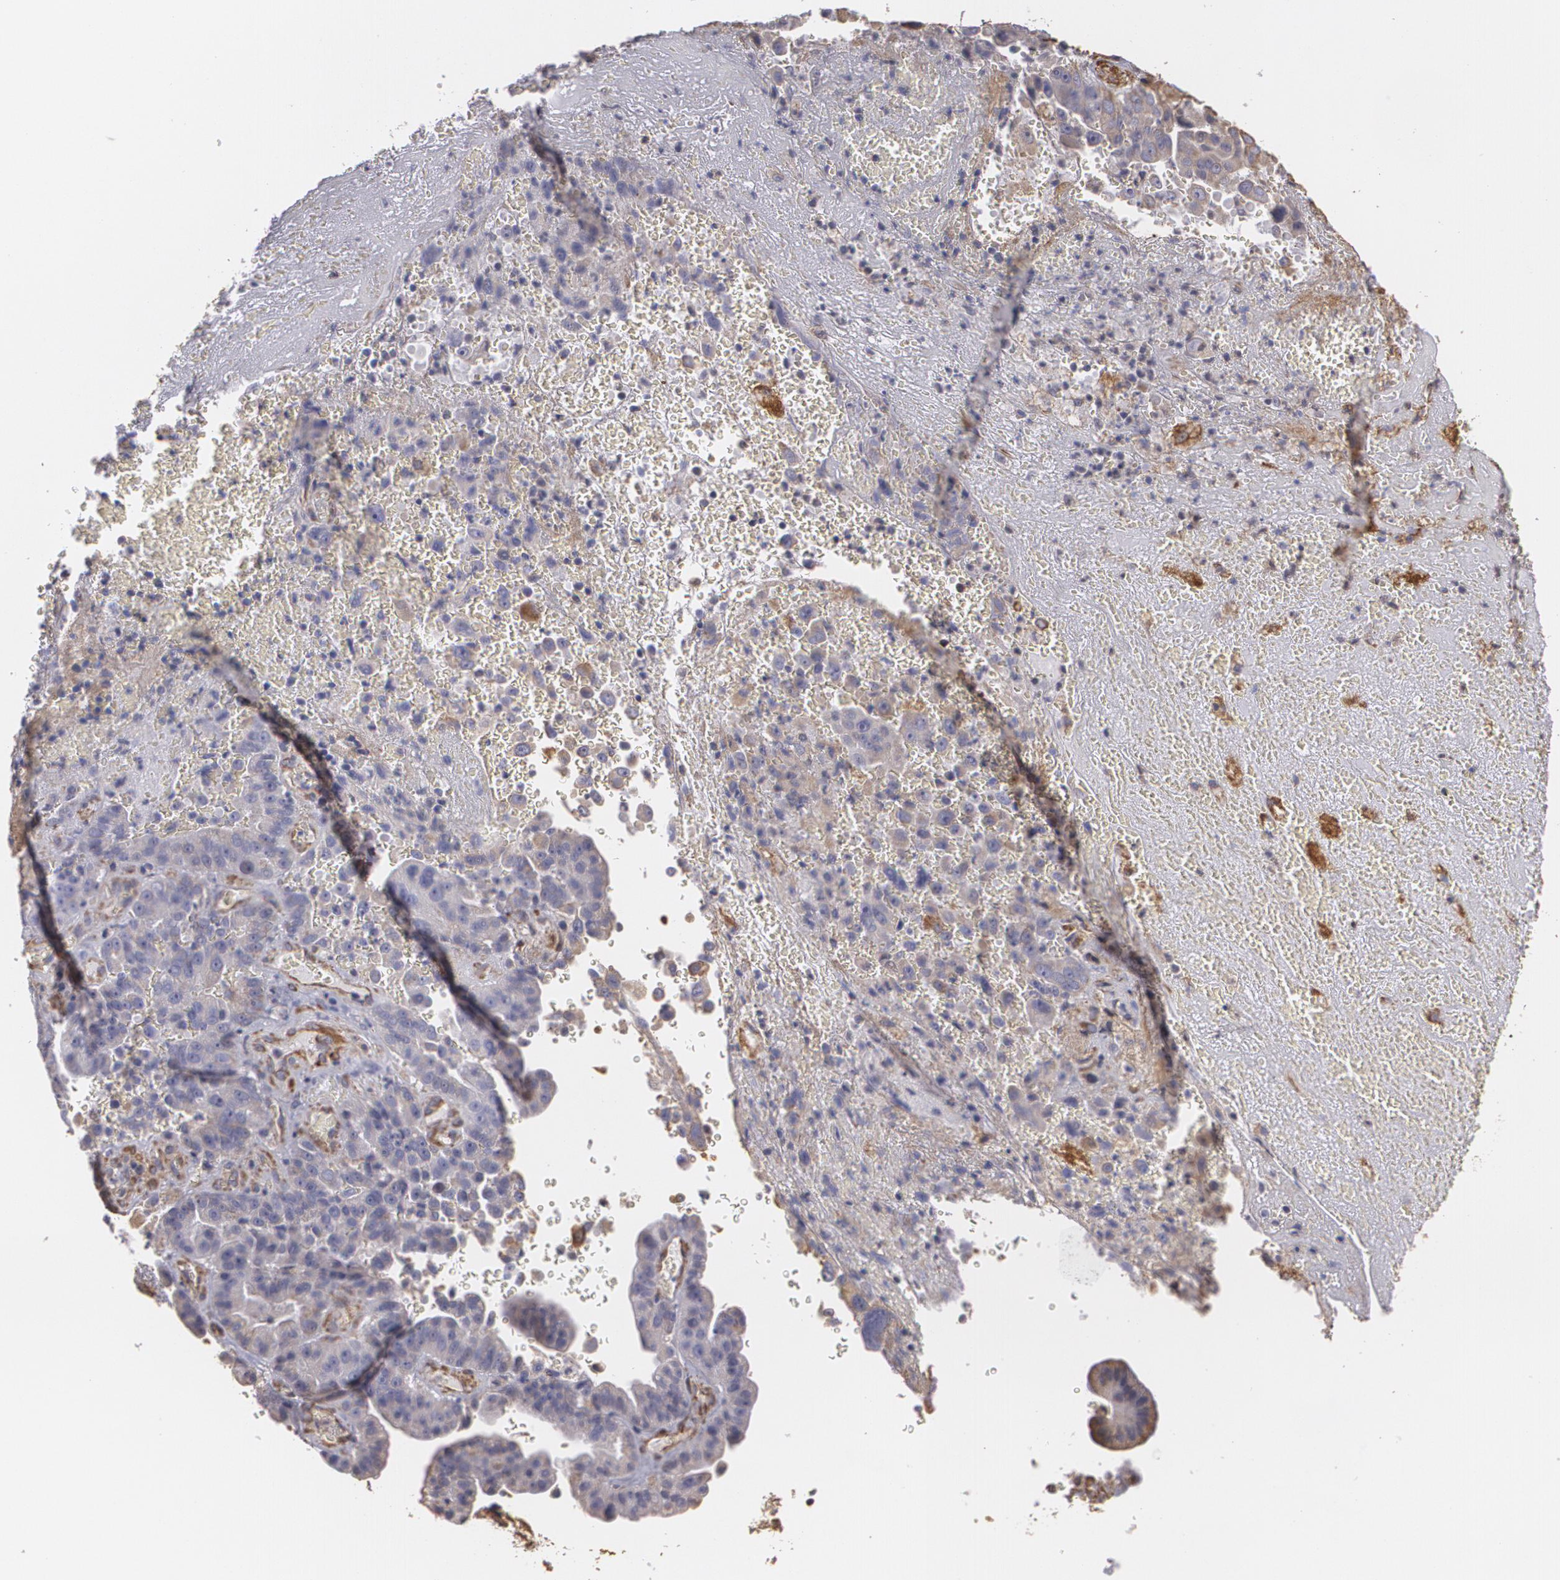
{"staining": {"intensity": "weak", "quantity": "25%-75%", "location": "cytoplasmic/membranous"}, "tissue": "liver cancer", "cell_type": "Tumor cells", "image_type": "cancer", "snomed": [{"axis": "morphology", "description": "Cholangiocarcinoma"}, {"axis": "topography", "description": "Liver"}], "caption": "Protein staining demonstrates weak cytoplasmic/membranous staining in about 25%-75% of tumor cells in liver cancer.", "gene": "CYB5R3", "patient": {"sex": "female", "age": 79}}